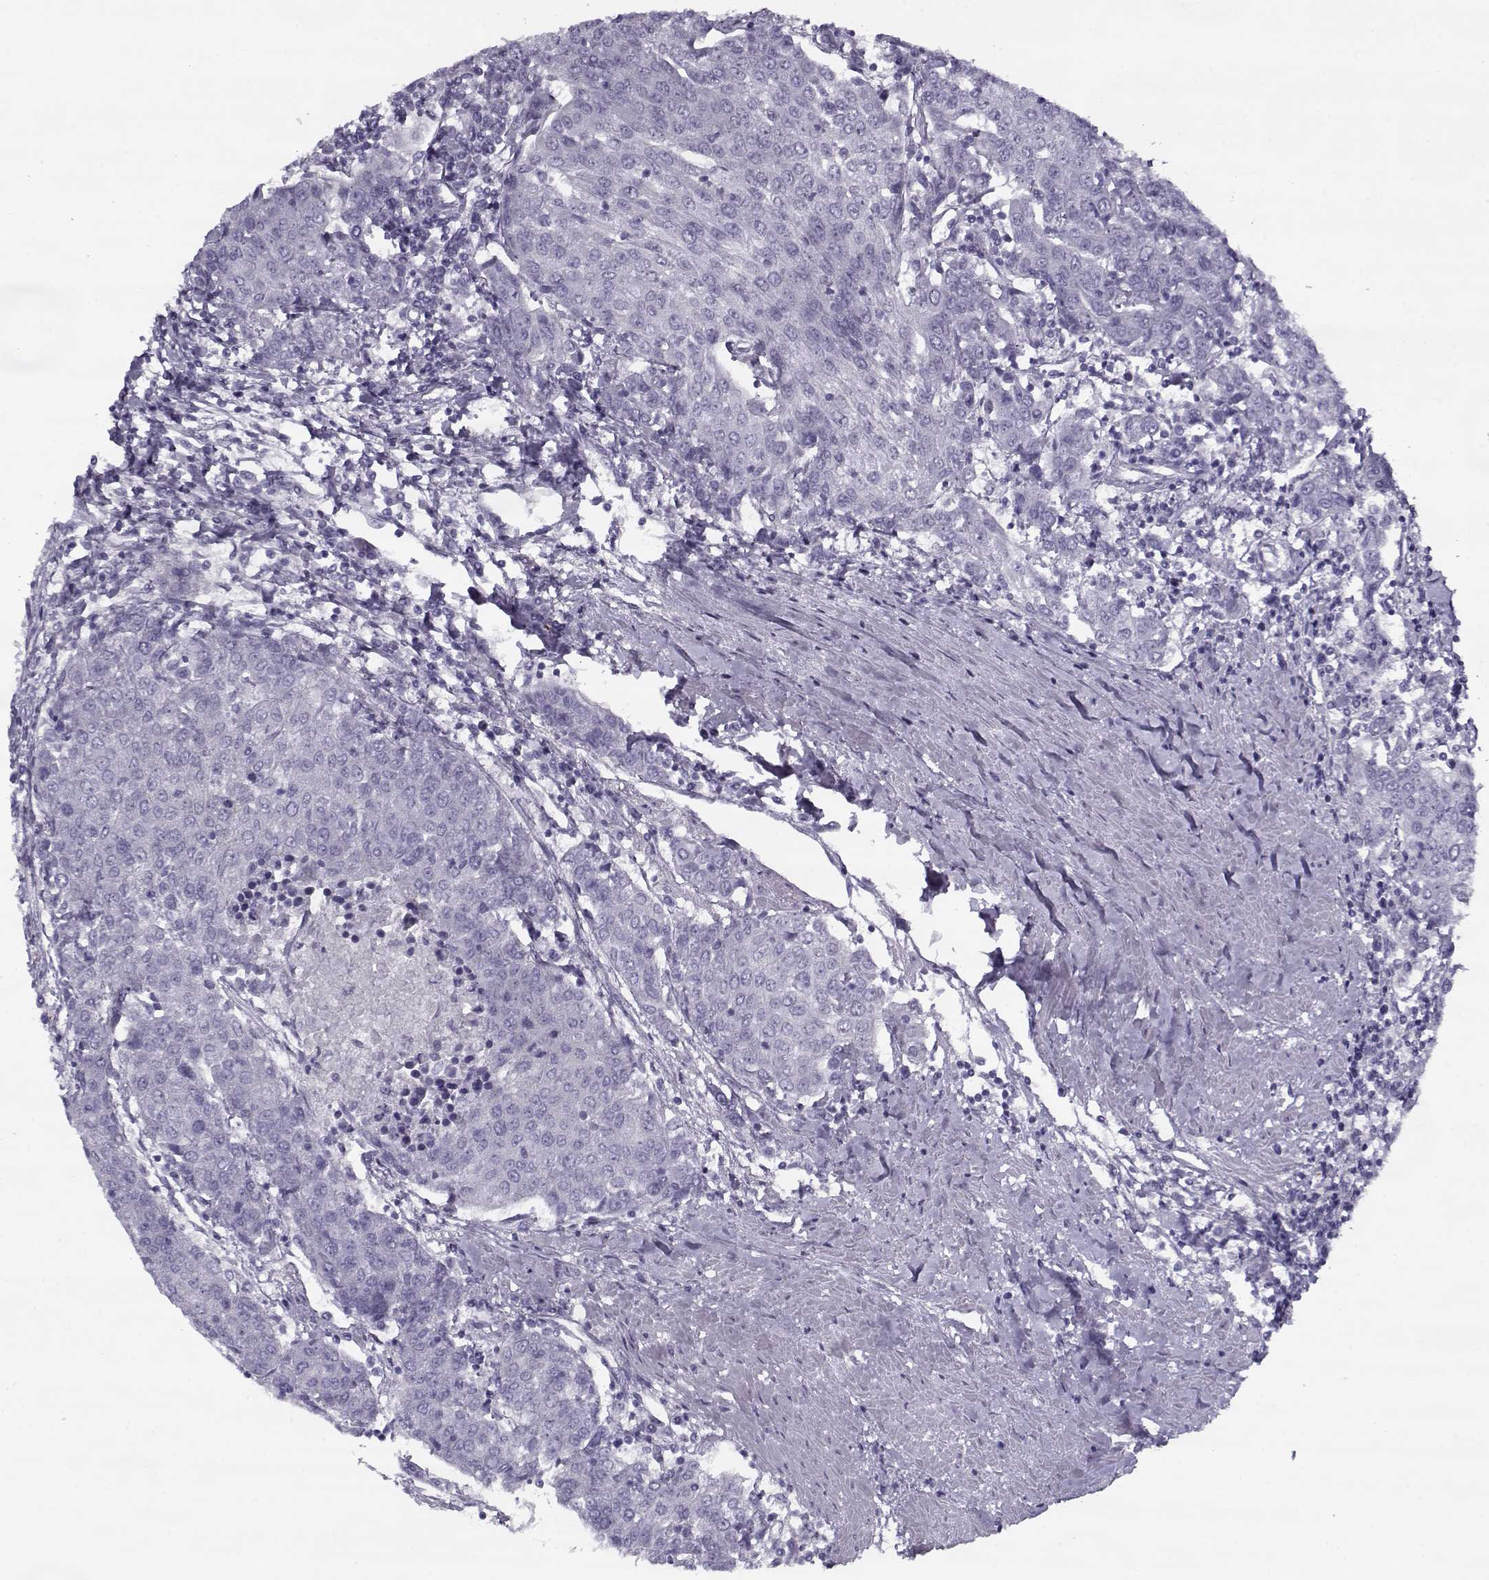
{"staining": {"intensity": "negative", "quantity": "none", "location": "none"}, "tissue": "urothelial cancer", "cell_type": "Tumor cells", "image_type": "cancer", "snomed": [{"axis": "morphology", "description": "Urothelial carcinoma, High grade"}, {"axis": "topography", "description": "Urinary bladder"}], "caption": "Immunohistochemical staining of human urothelial carcinoma (high-grade) reveals no significant positivity in tumor cells. (Stains: DAB (3,3'-diaminobenzidine) IHC with hematoxylin counter stain, Microscopy: brightfield microscopy at high magnification).", "gene": "PP2D1", "patient": {"sex": "female", "age": 85}}